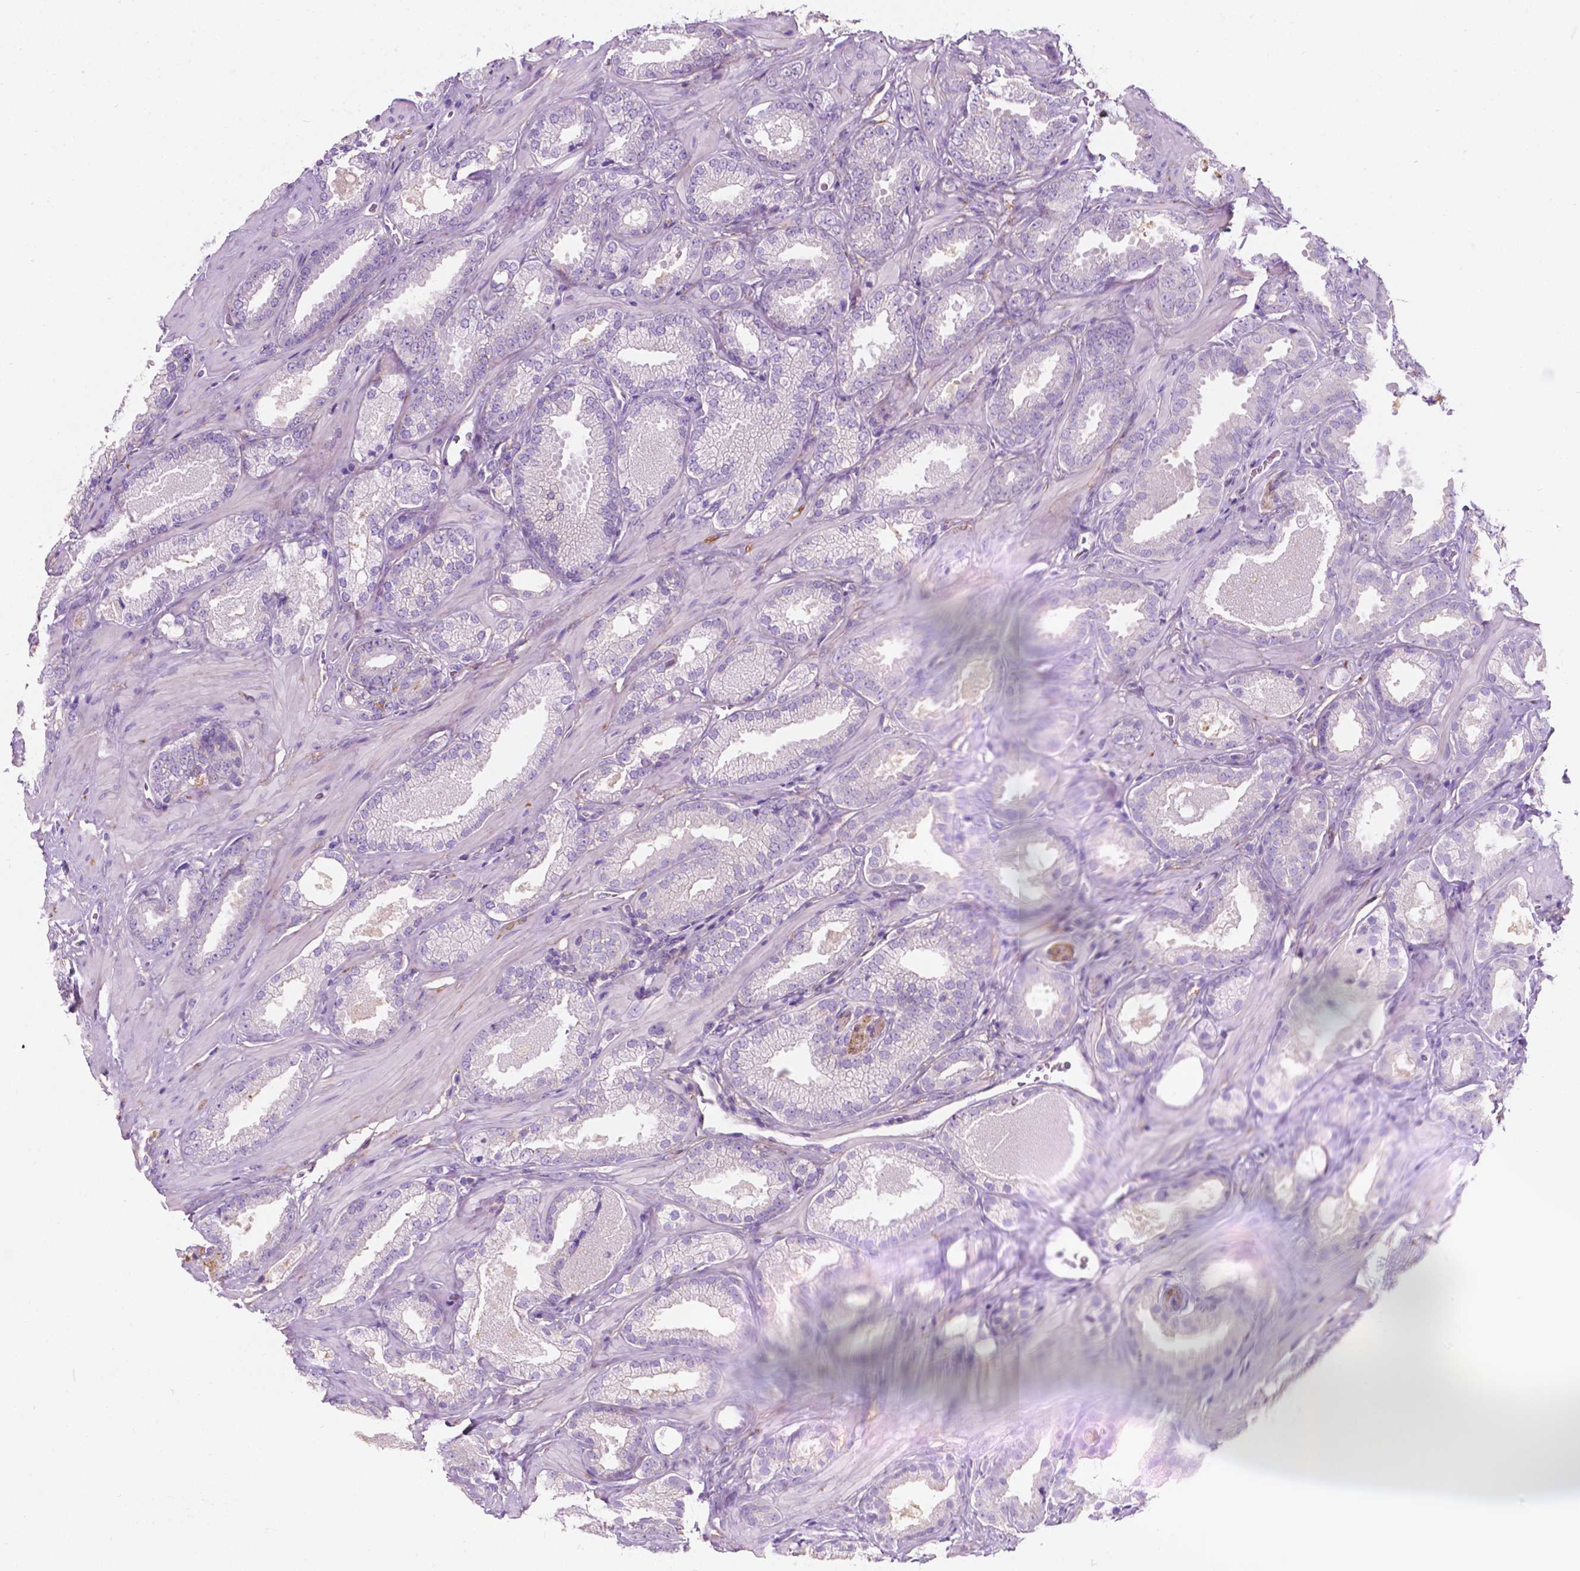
{"staining": {"intensity": "negative", "quantity": "none", "location": "none"}, "tissue": "prostate cancer", "cell_type": "Tumor cells", "image_type": "cancer", "snomed": [{"axis": "morphology", "description": "Adenocarcinoma, Low grade"}, {"axis": "topography", "description": "Prostate"}], "caption": "This micrograph is of prostate cancer (low-grade adenocarcinoma) stained with IHC to label a protein in brown with the nuclei are counter-stained blue. There is no staining in tumor cells.", "gene": "GNAO1", "patient": {"sex": "male", "age": 62}}